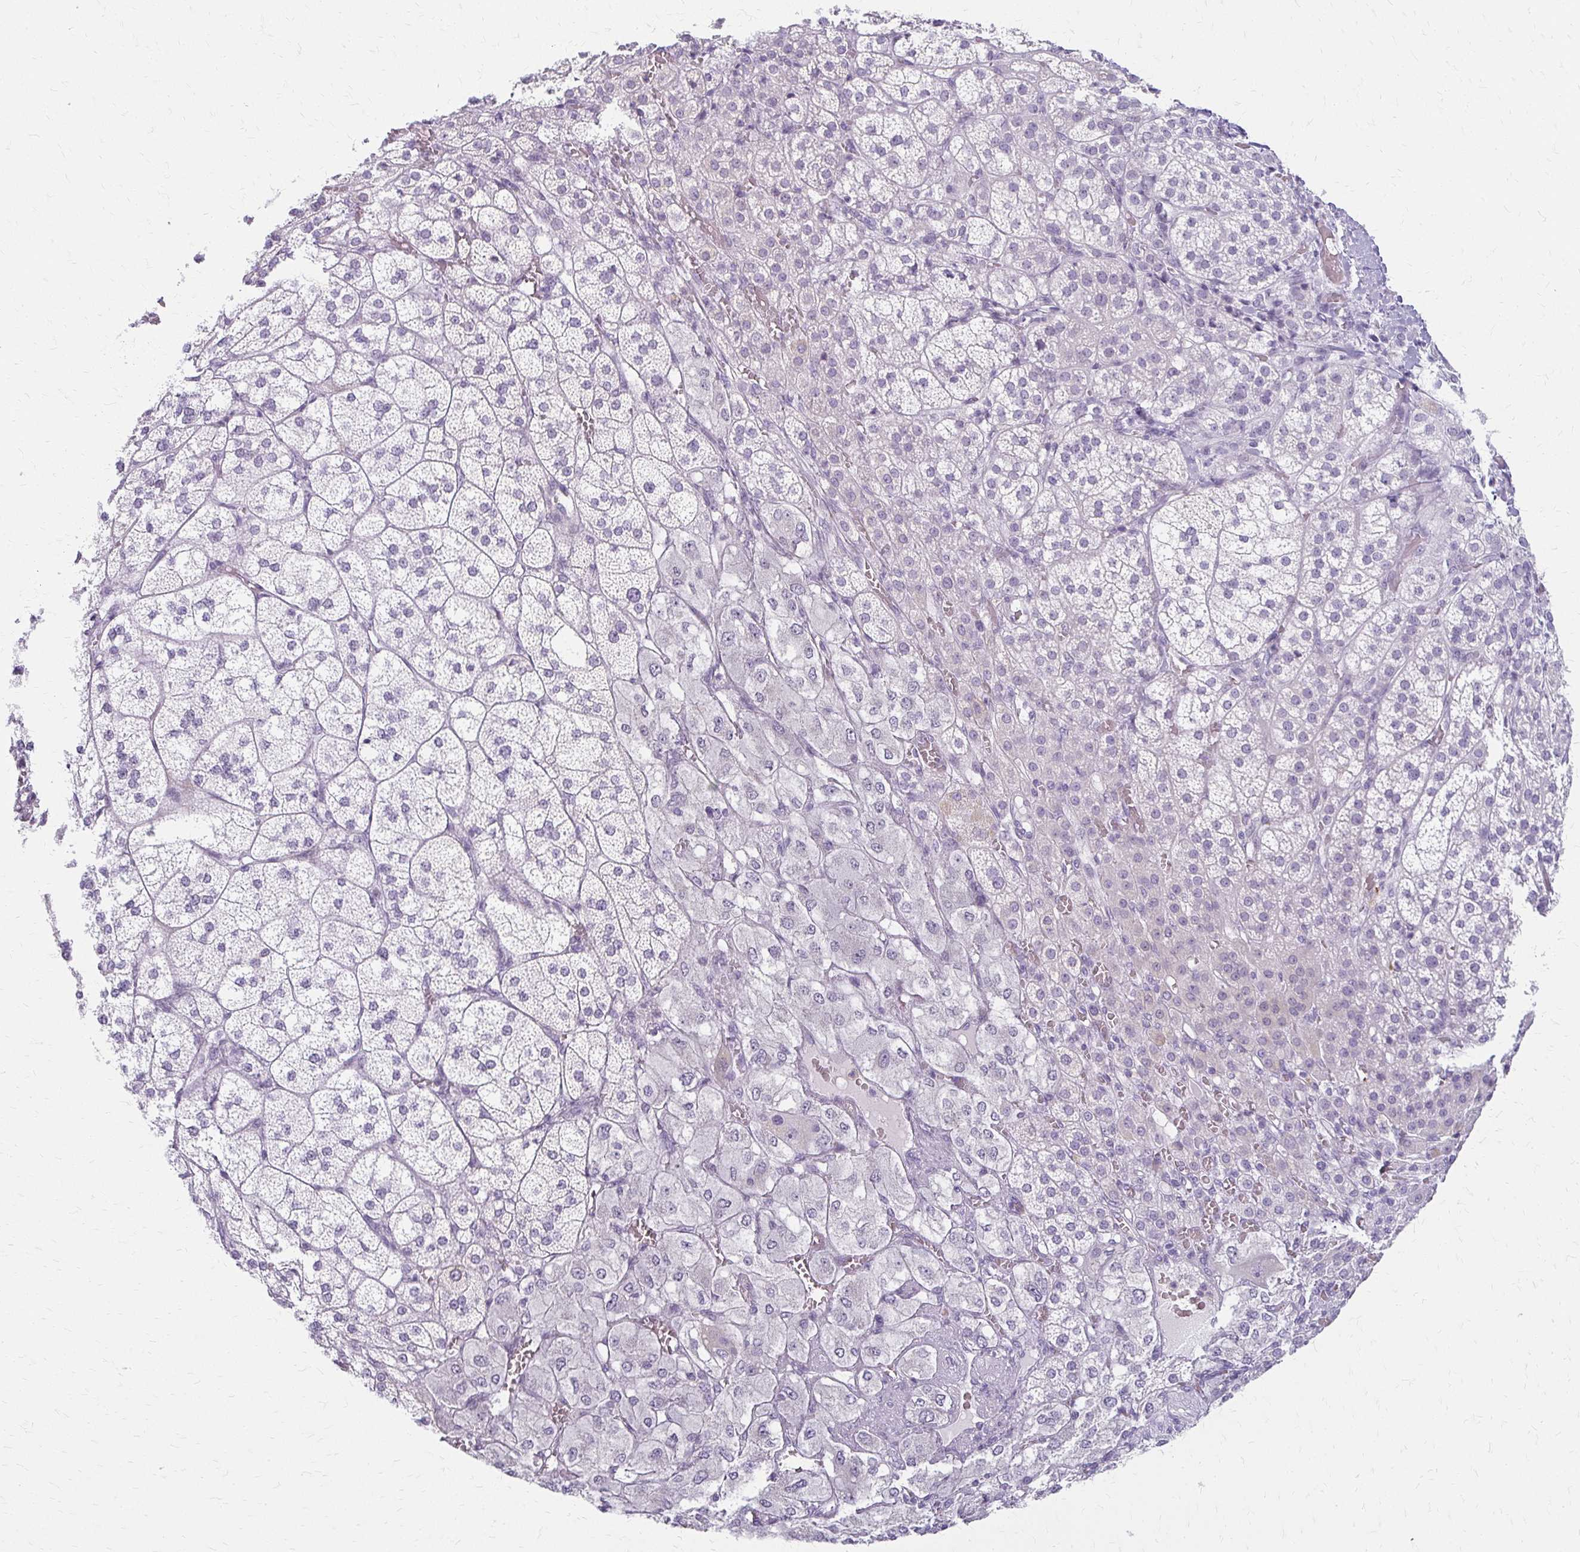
{"staining": {"intensity": "negative", "quantity": "none", "location": "none"}, "tissue": "adrenal gland", "cell_type": "Glandular cells", "image_type": "normal", "snomed": [{"axis": "morphology", "description": "Normal tissue, NOS"}, {"axis": "topography", "description": "Adrenal gland"}], "caption": "IHC image of benign adrenal gland: adrenal gland stained with DAB (3,3'-diaminobenzidine) exhibits no significant protein expression in glandular cells. The staining was performed using DAB to visualize the protein expression in brown, while the nuclei were stained in blue with hematoxylin (Magnification: 20x).", "gene": "ACP5", "patient": {"sex": "female", "age": 60}}